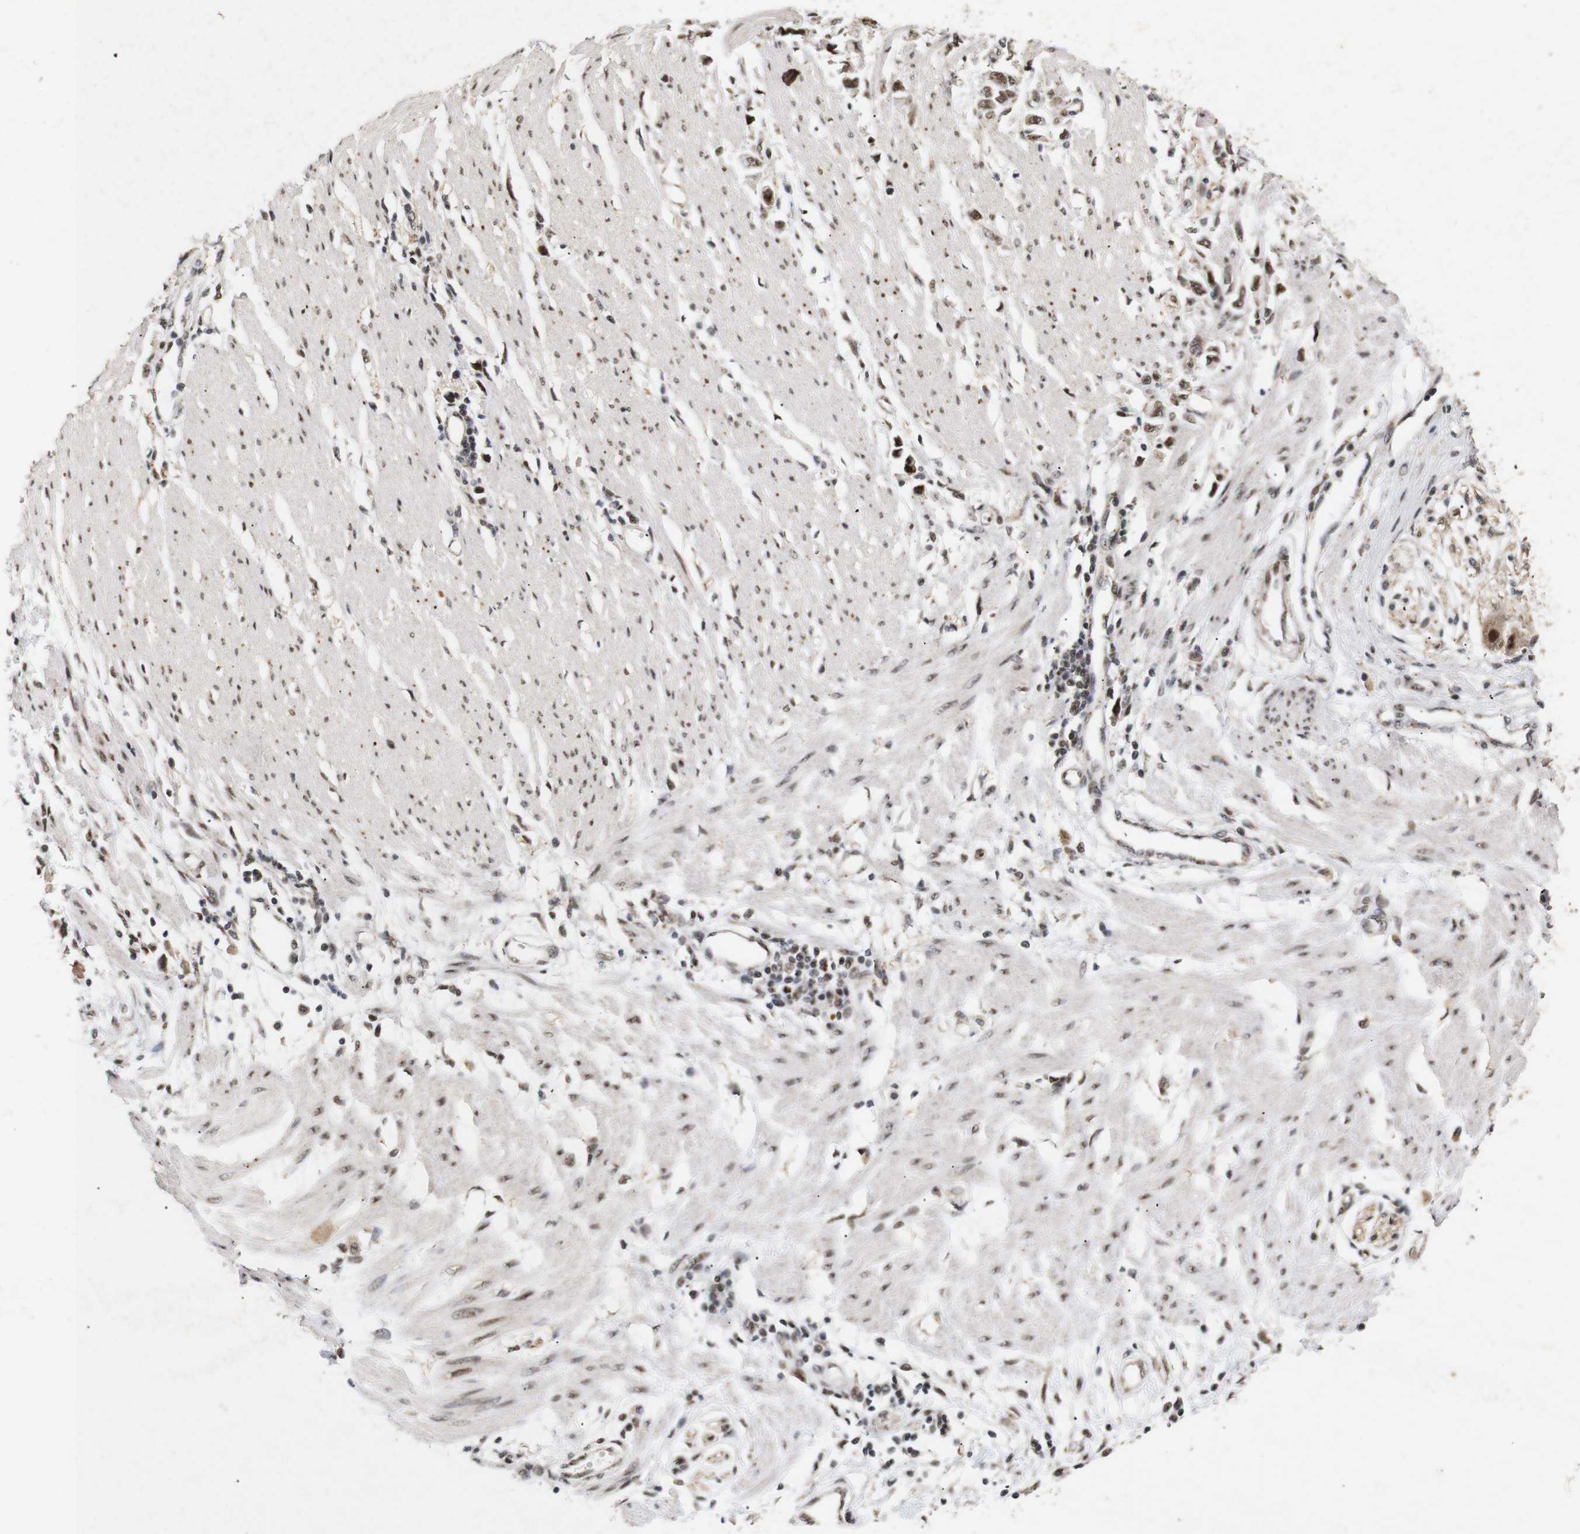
{"staining": {"intensity": "moderate", "quantity": ">75%", "location": "nuclear"}, "tissue": "stomach cancer", "cell_type": "Tumor cells", "image_type": "cancer", "snomed": [{"axis": "morphology", "description": "Adenocarcinoma, NOS"}, {"axis": "topography", "description": "Stomach"}], "caption": "A brown stain labels moderate nuclear staining of a protein in human stomach adenocarcinoma tumor cells. The staining was performed using DAB to visualize the protein expression in brown, while the nuclei were stained in blue with hematoxylin (Magnification: 20x).", "gene": "PYM1", "patient": {"sex": "female", "age": 59}}